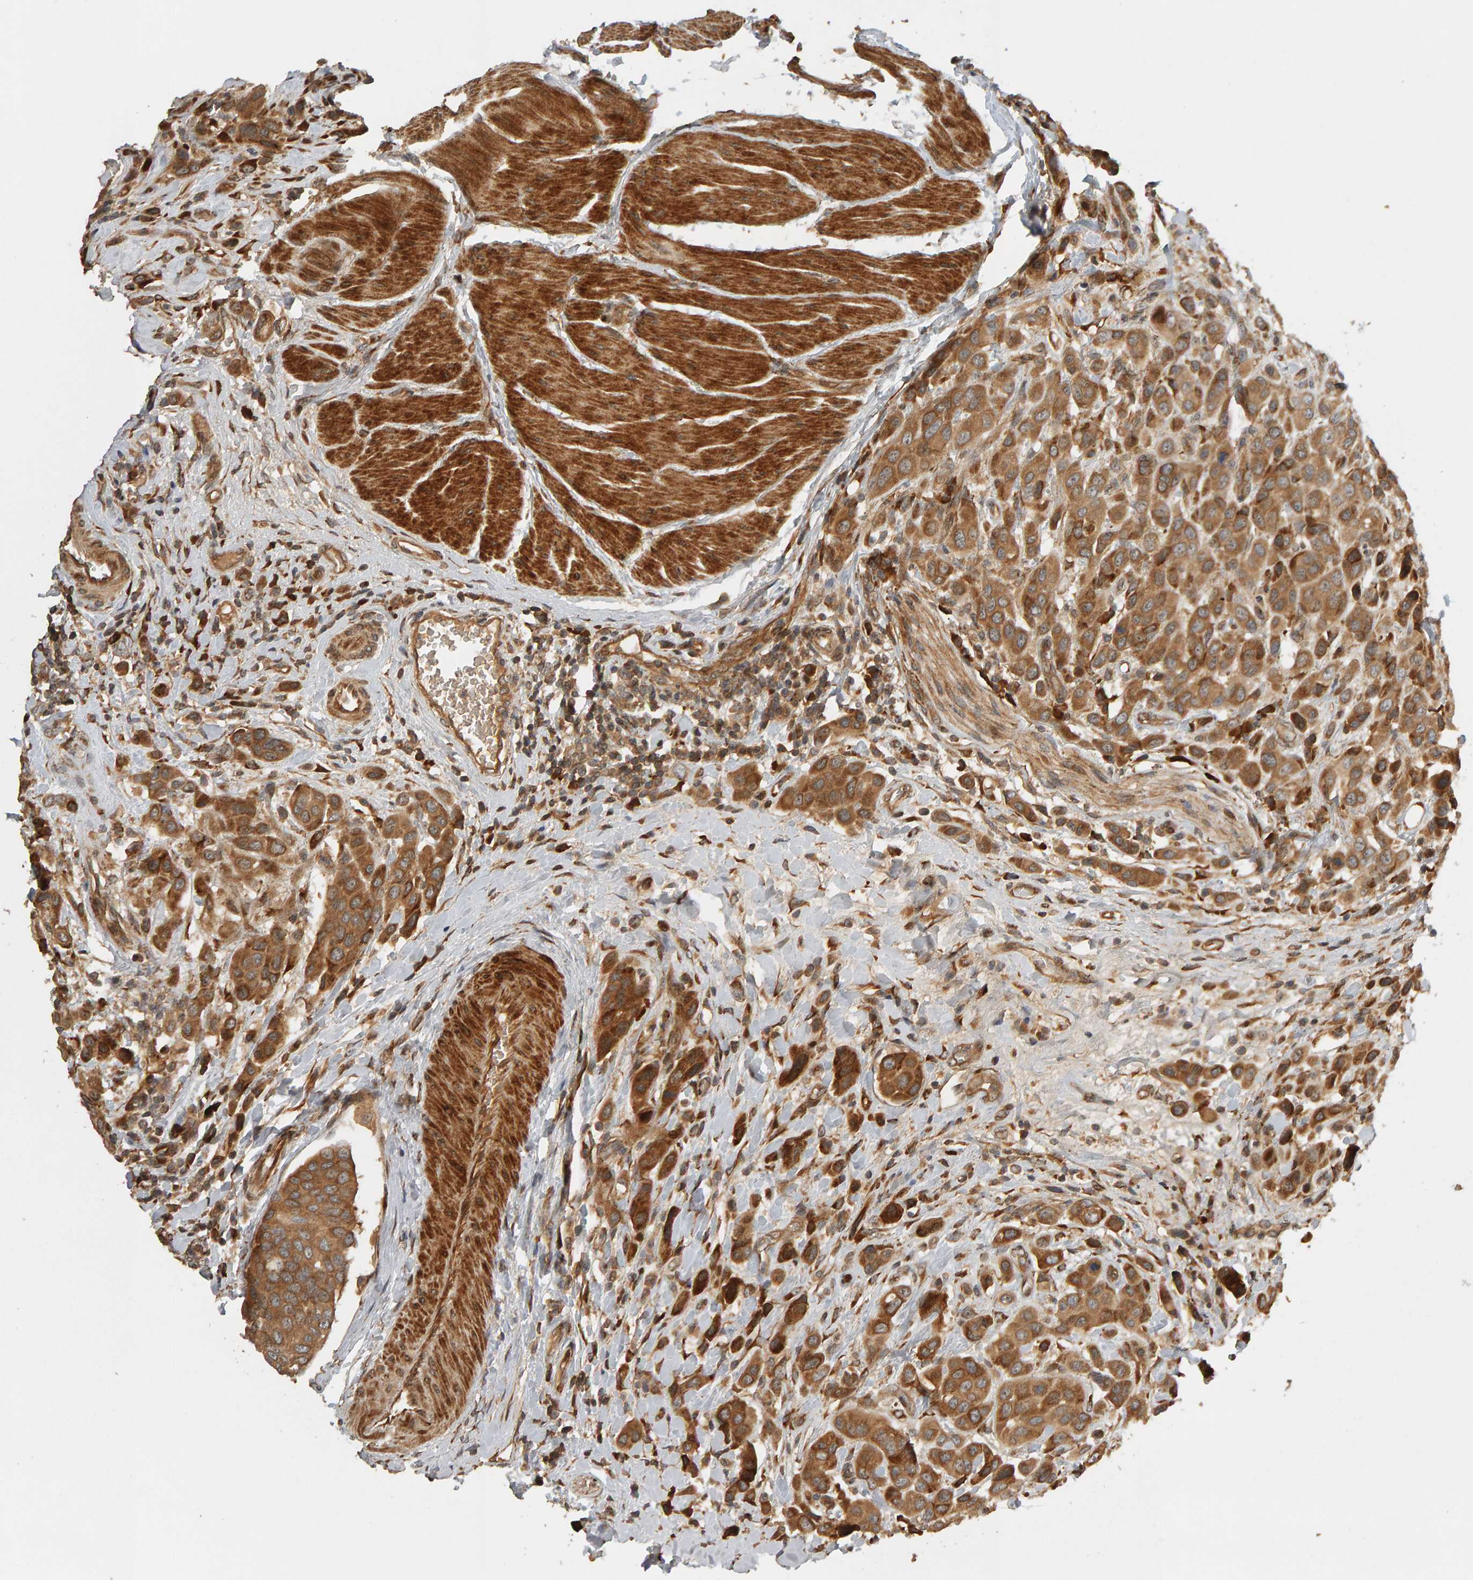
{"staining": {"intensity": "moderate", "quantity": ">75%", "location": "cytoplasmic/membranous"}, "tissue": "urothelial cancer", "cell_type": "Tumor cells", "image_type": "cancer", "snomed": [{"axis": "morphology", "description": "Urothelial carcinoma, High grade"}, {"axis": "topography", "description": "Urinary bladder"}], "caption": "IHC image of neoplastic tissue: high-grade urothelial carcinoma stained using IHC demonstrates medium levels of moderate protein expression localized specifically in the cytoplasmic/membranous of tumor cells, appearing as a cytoplasmic/membranous brown color.", "gene": "ZFAND1", "patient": {"sex": "male", "age": 50}}